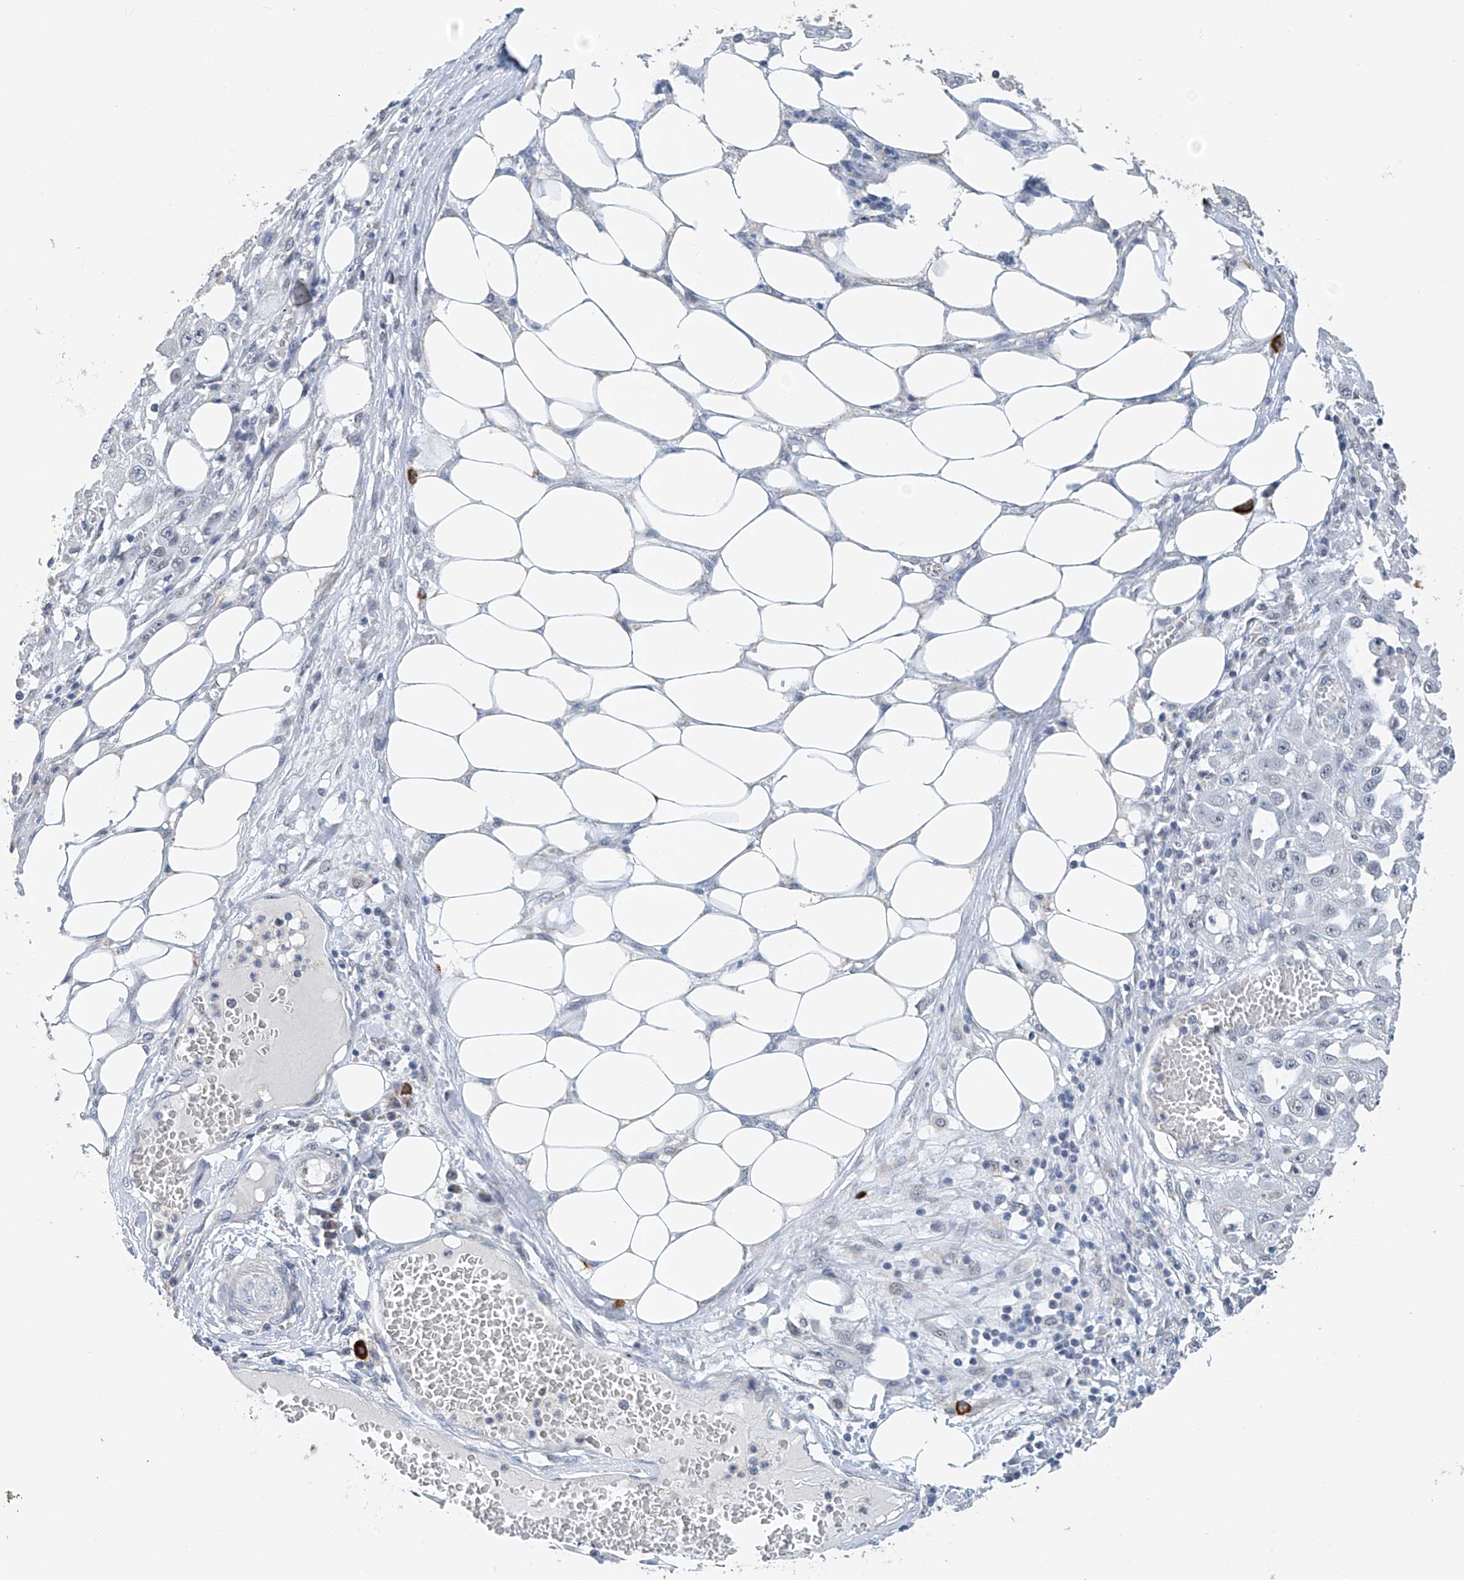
{"staining": {"intensity": "negative", "quantity": "none", "location": "none"}, "tissue": "skin cancer", "cell_type": "Tumor cells", "image_type": "cancer", "snomed": [{"axis": "morphology", "description": "Squamous cell carcinoma, NOS"}, {"axis": "morphology", "description": "Squamous cell carcinoma, metastatic, NOS"}, {"axis": "topography", "description": "Skin"}, {"axis": "topography", "description": "Lymph node"}], "caption": "Immunohistochemistry of human skin metastatic squamous cell carcinoma displays no positivity in tumor cells.", "gene": "KLF15", "patient": {"sex": "male", "age": 75}}